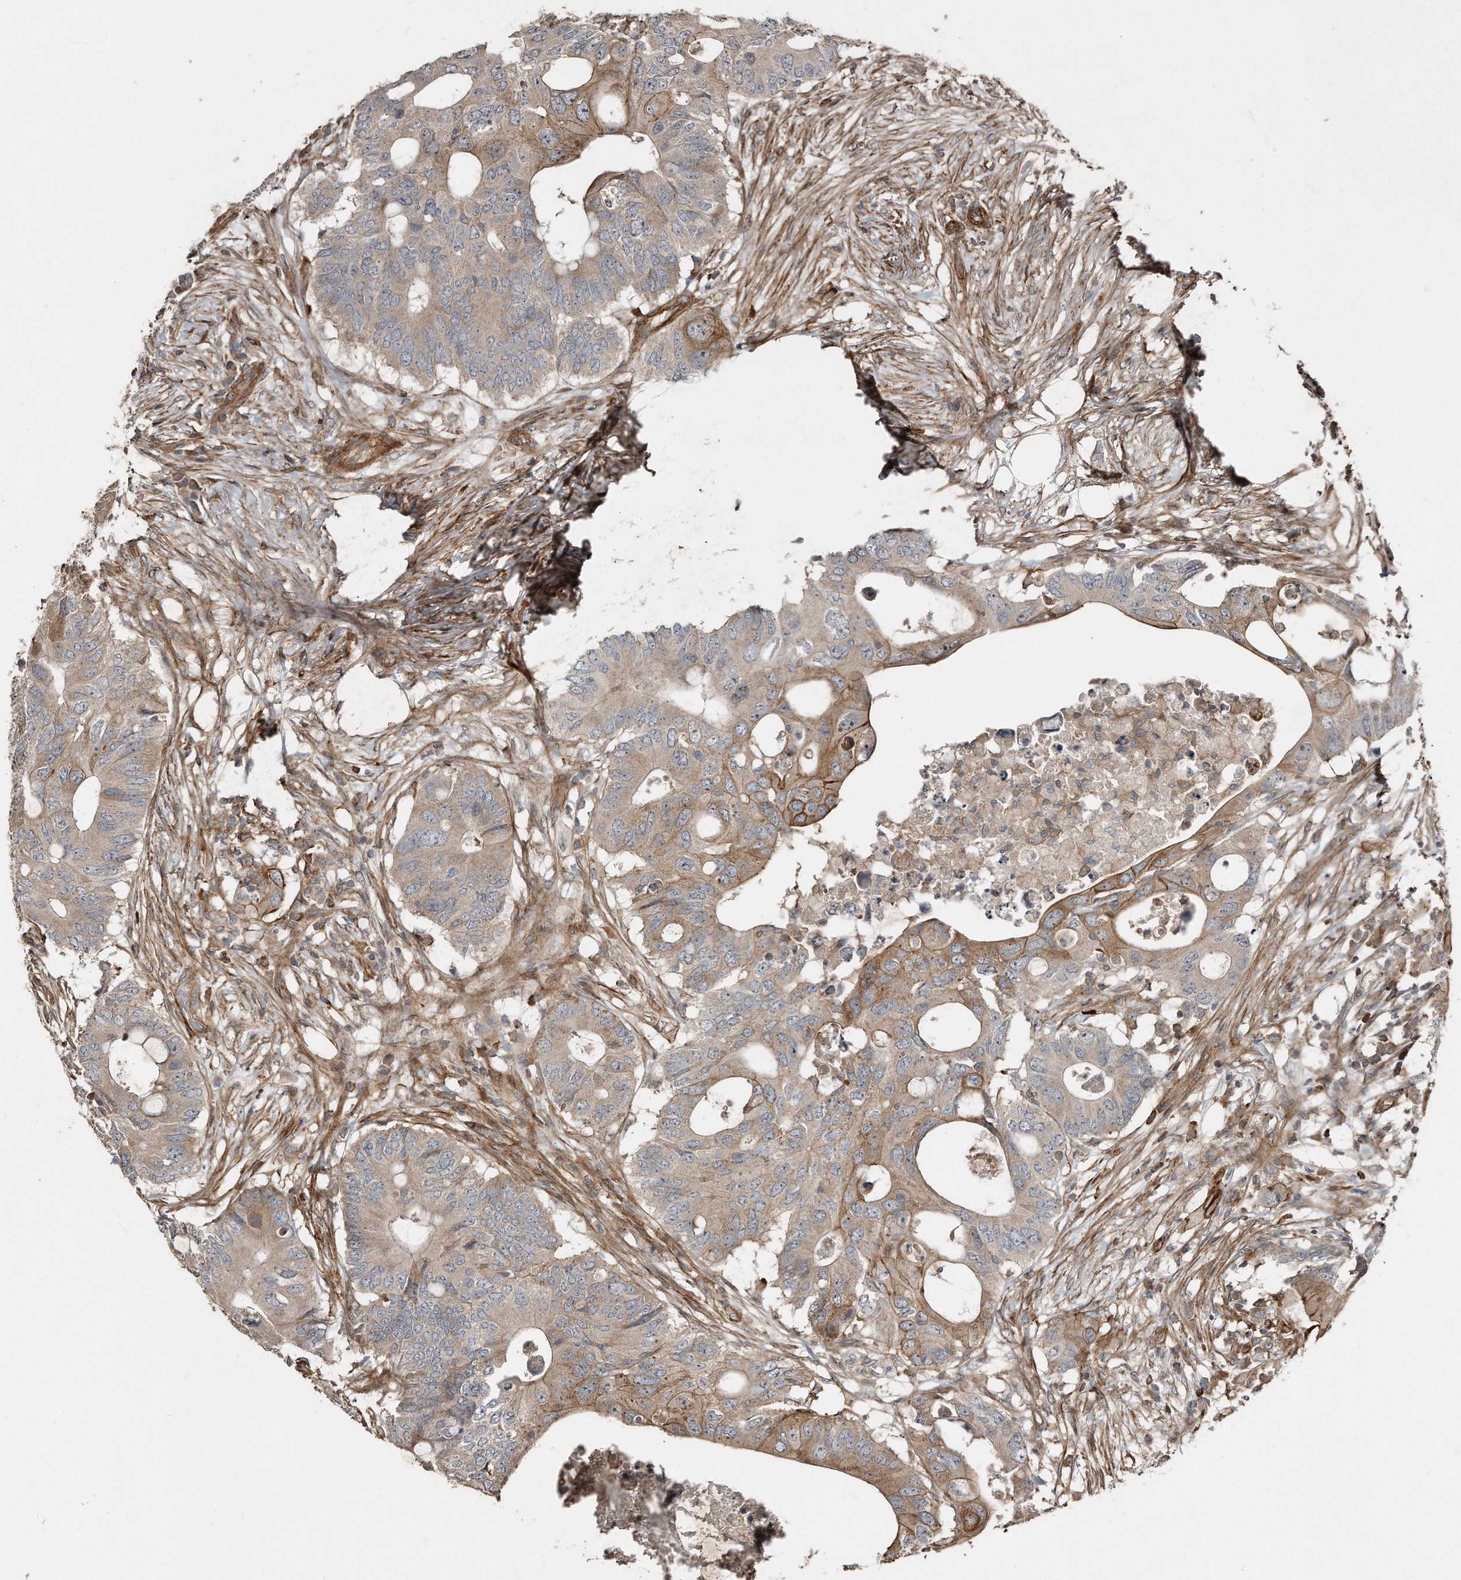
{"staining": {"intensity": "moderate", "quantity": "<25%", "location": "cytoplasmic/membranous"}, "tissue": "colorectal cancer", "cell_type": "Tumor cells", "image_type": "cancer", "snomed": [{"axis": "morphology", "description": "Adenocarcinoma, NOS"}, {"axis": "topography", "description": "Colon"}], "caption": "Moderate cytoplasmic/membranous staining is identified in about <25% of tumor cells in colorectal cancer.", "gene": "SNAP47", "patient": {"sex": "male", "age": 71}}